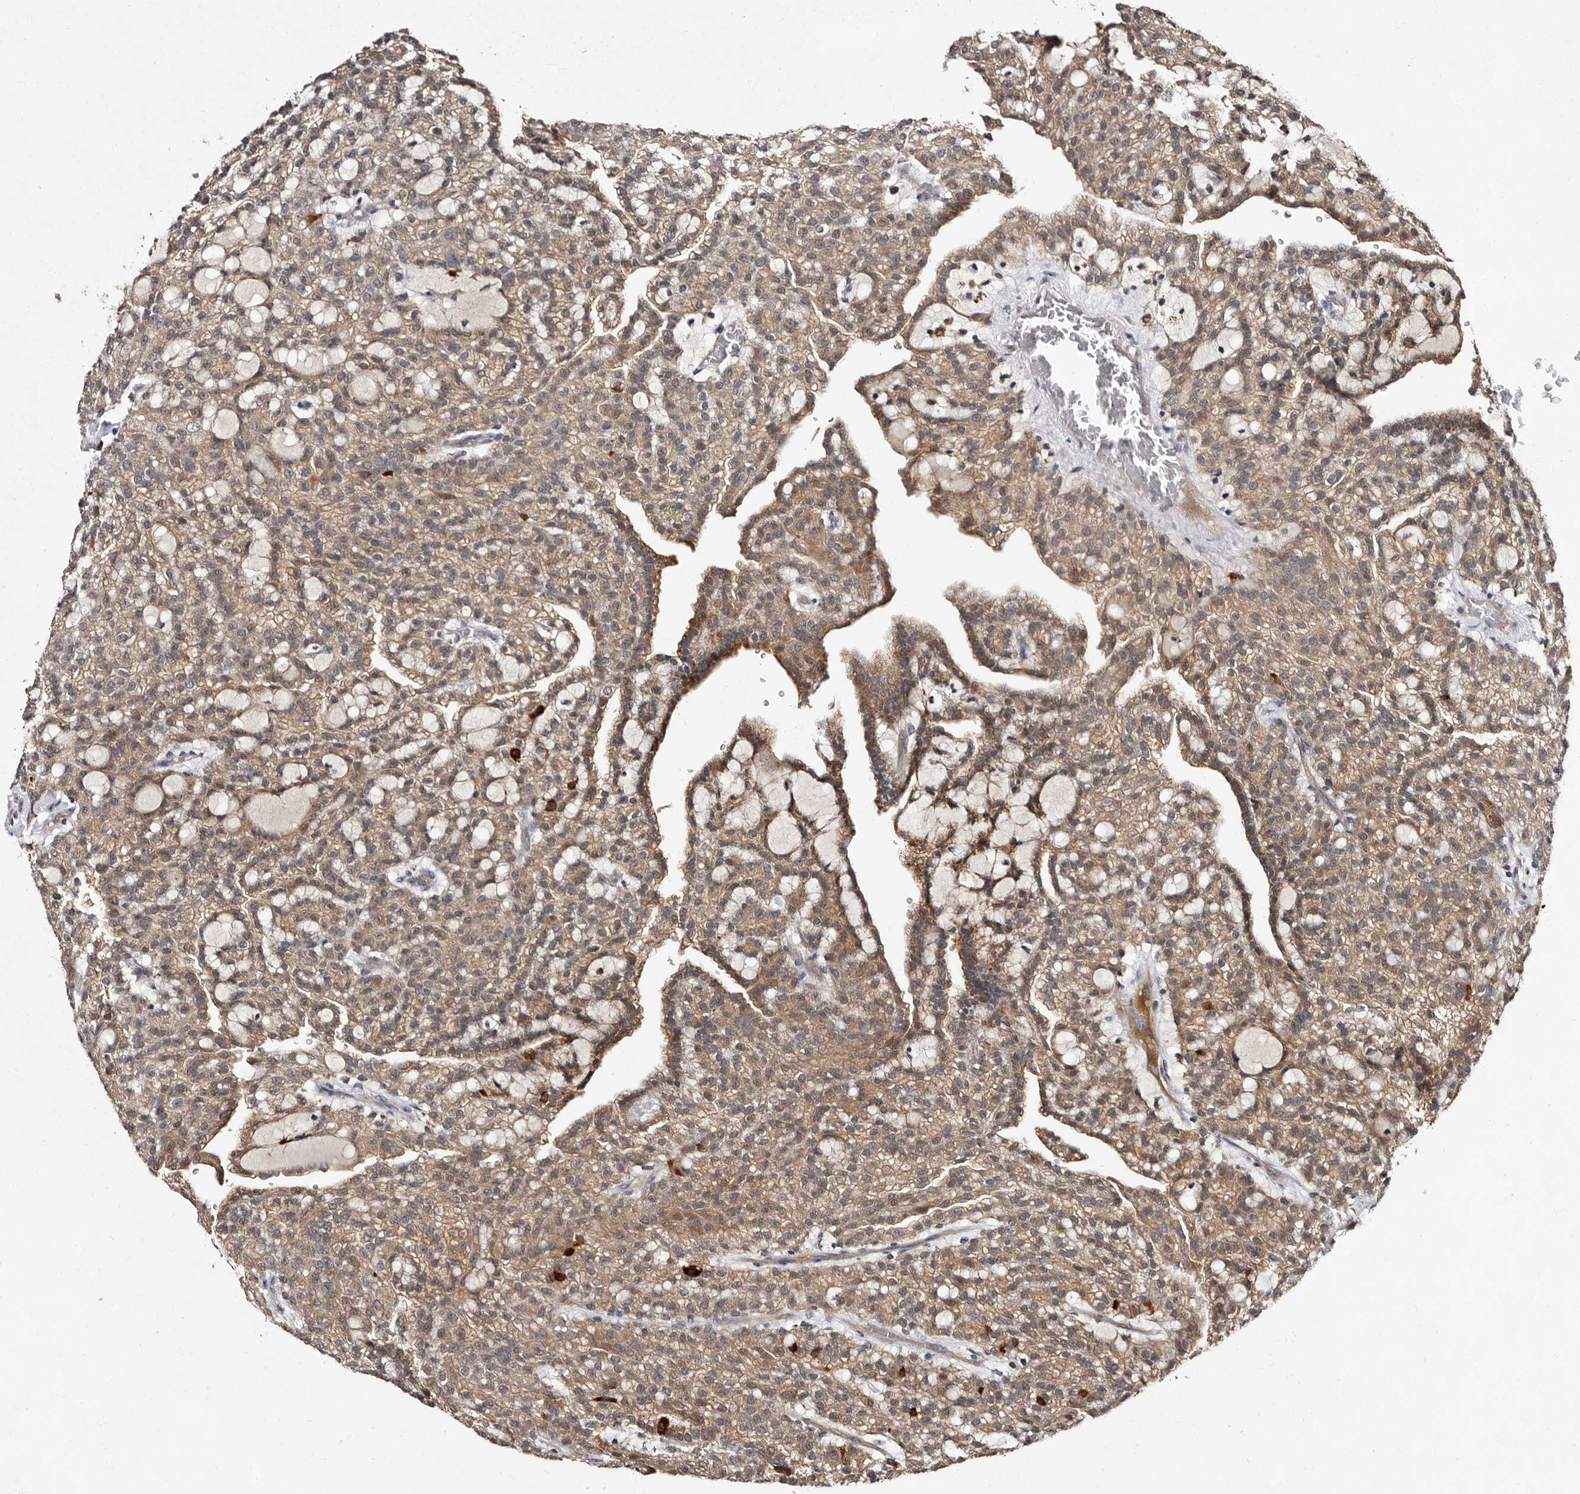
{"staining": {"intensity": "moderate", "quantity": ">75%", "location": "cytoplasmic/membranous"}, "tissue": "renal cancer", "cell_type": "Tumor cells", "image_type": "cancer", "snomed": [{"axis": "morphology", "description": "Adenocarcinoma, NOS"}, {"axis": "topography", "description": "Kidney"}], "caption": "Renal cancer (adenocarcinoma) stained with immunohistochemistry (IHC) exhibits moderate cytoplasmic/membranous positivity in about >75% of tumor cells.", "gene": "DNPH1", "patient": {"sex": "male", "age": 63}}